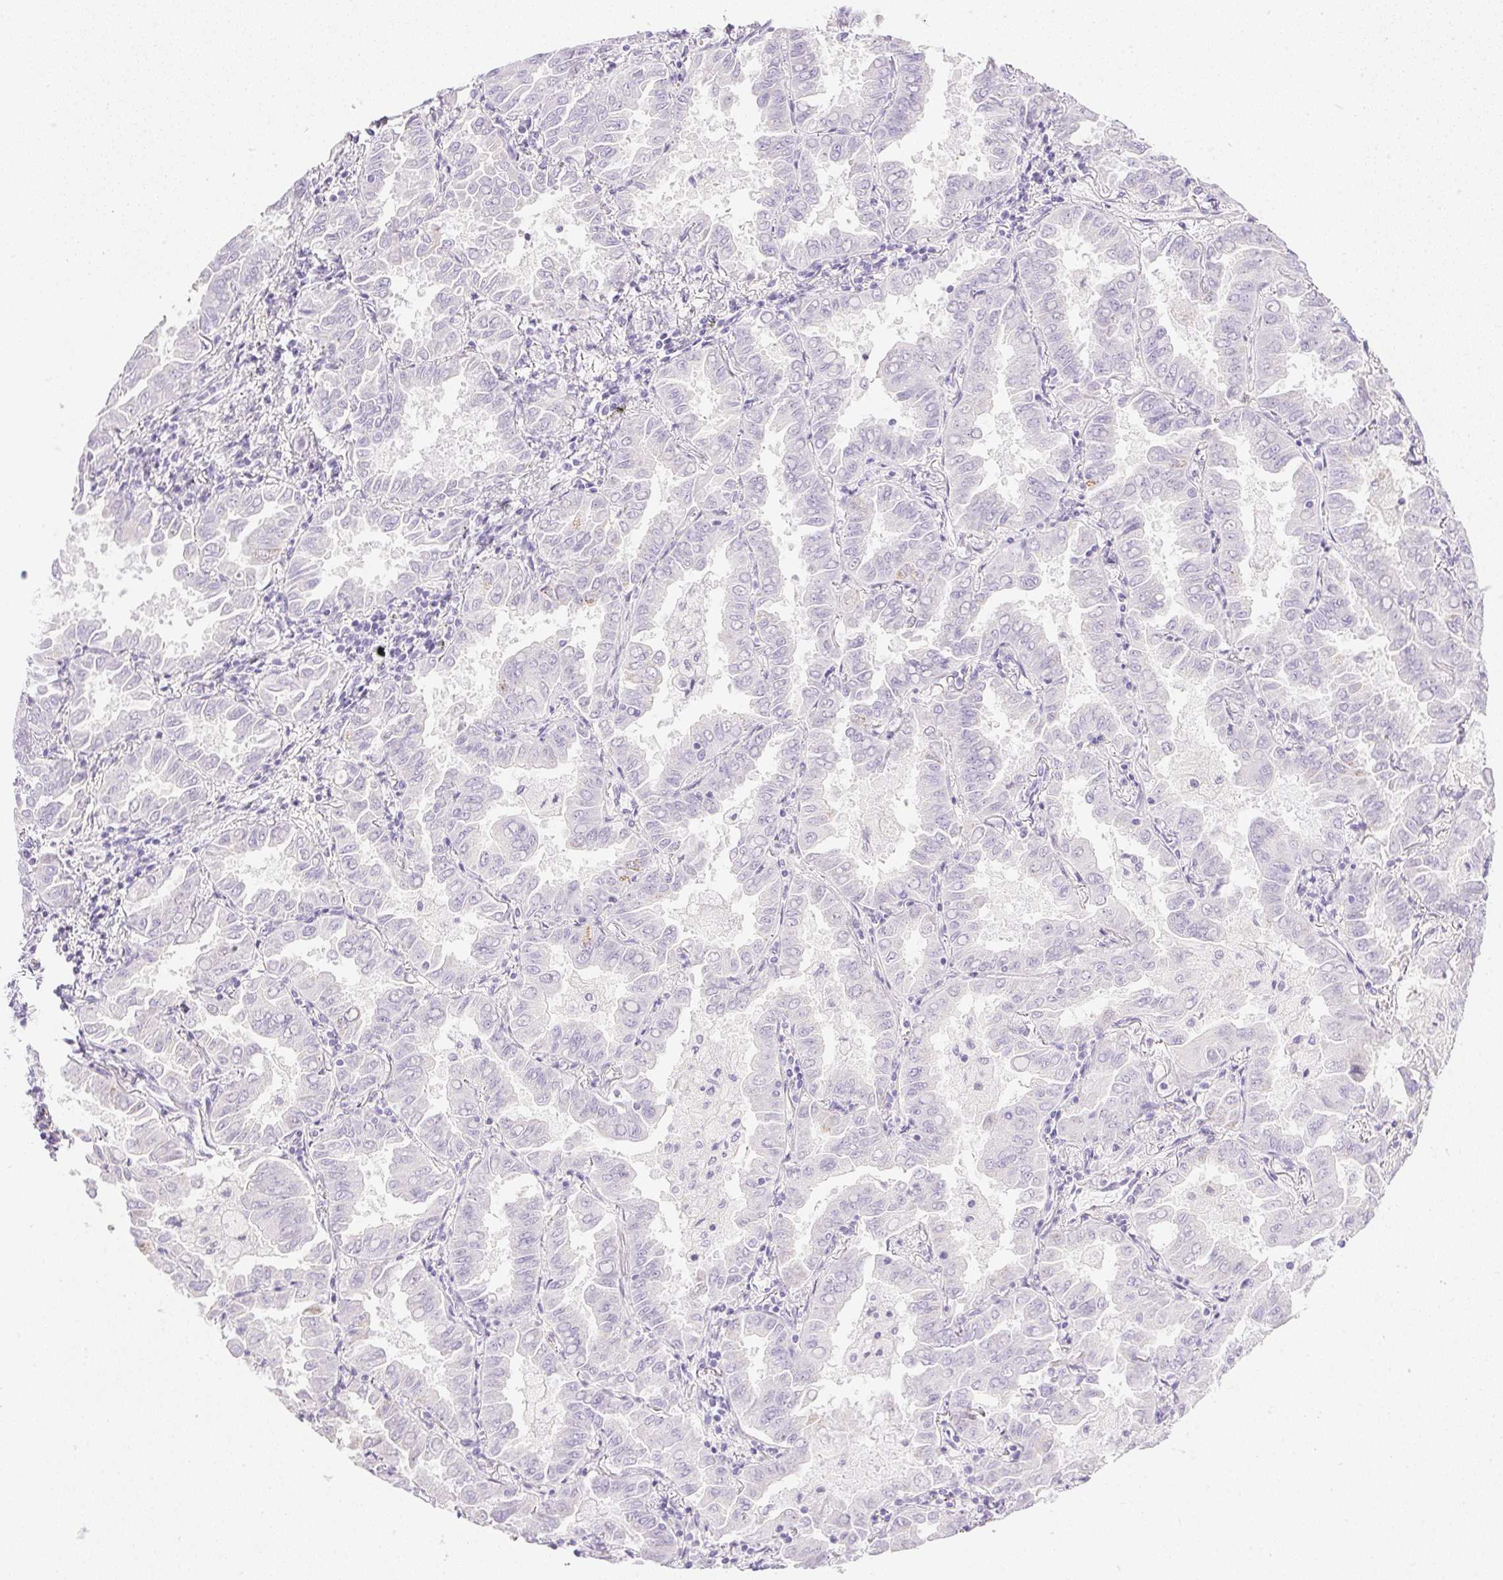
{"staining": {"intensity": "negative", "quantity": "none", "location": "none"}, "tissue": "lung cancer", "cell_type": "Tumor cells", "image_type": "cancer", "snomed": [{"axis": "morphology", "description": "Adenocarcinoma, NOS"}, {"axis": "topography", "description": "Lung"}], "caption": "Lung cancer (adenocarcinoma) stained for a protein using immunohistochemistry exhibits no expression tumor cells.", "gene": "CTRL", "patient": {"sex": "male", "age": 64}}